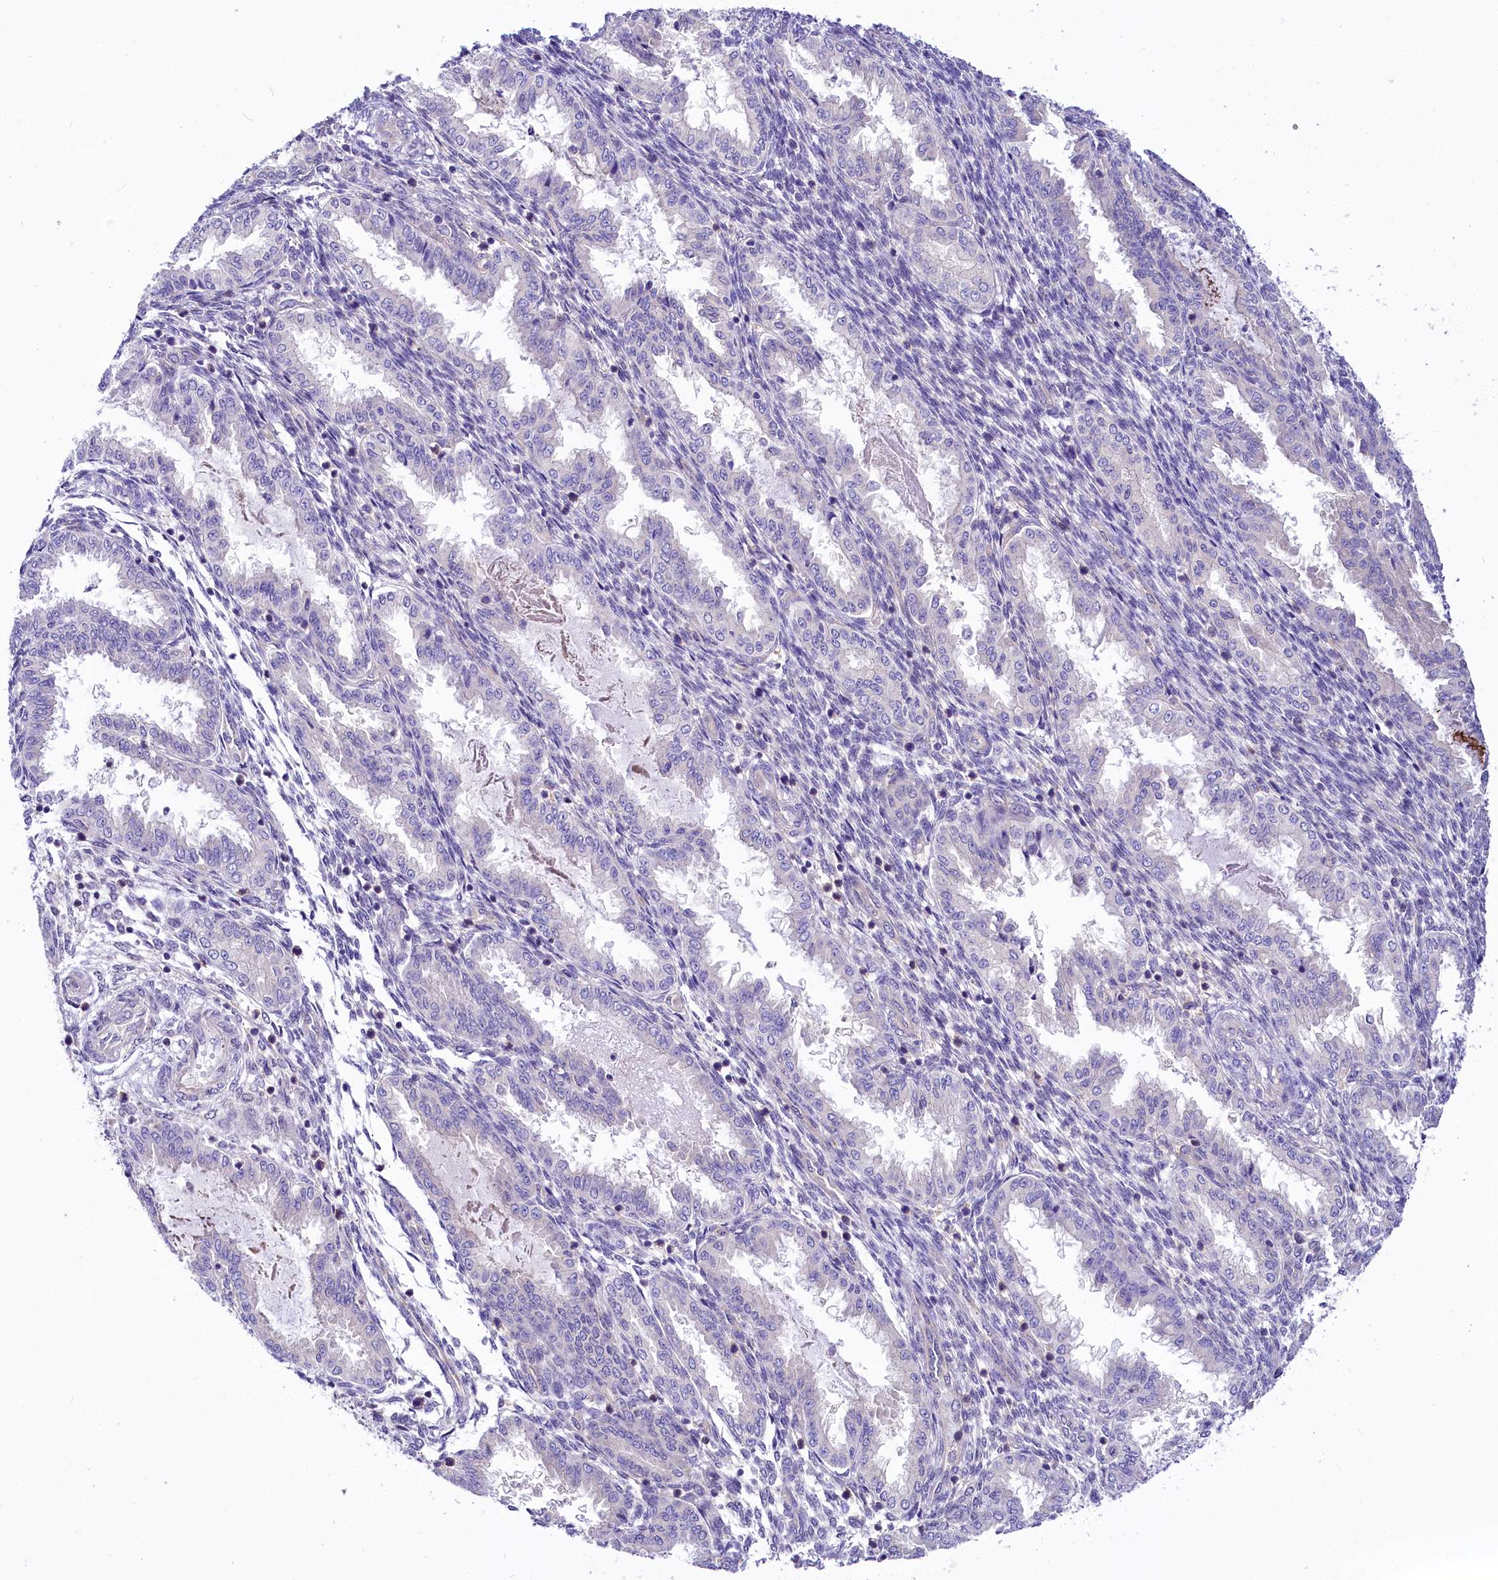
{"staining": {"intensity": "negative", "quantity": "none", "location": "none"}, "tissue": "endometrium", "cell_type": "Cells in endometrial stroma", "image_type": "normal", "snomed": [{"axis": "morphology", "description": "Normal tissue, NOS"}, {"axis": "topography", "description": "Endometrium"}], "caption": "Unremarkable endometrium was stained to show a protein in brown. There is no significant staining in cells in endometrial stroma.", "gene": "ABHD5", "patient": {"sex": "female", "age": 33}}